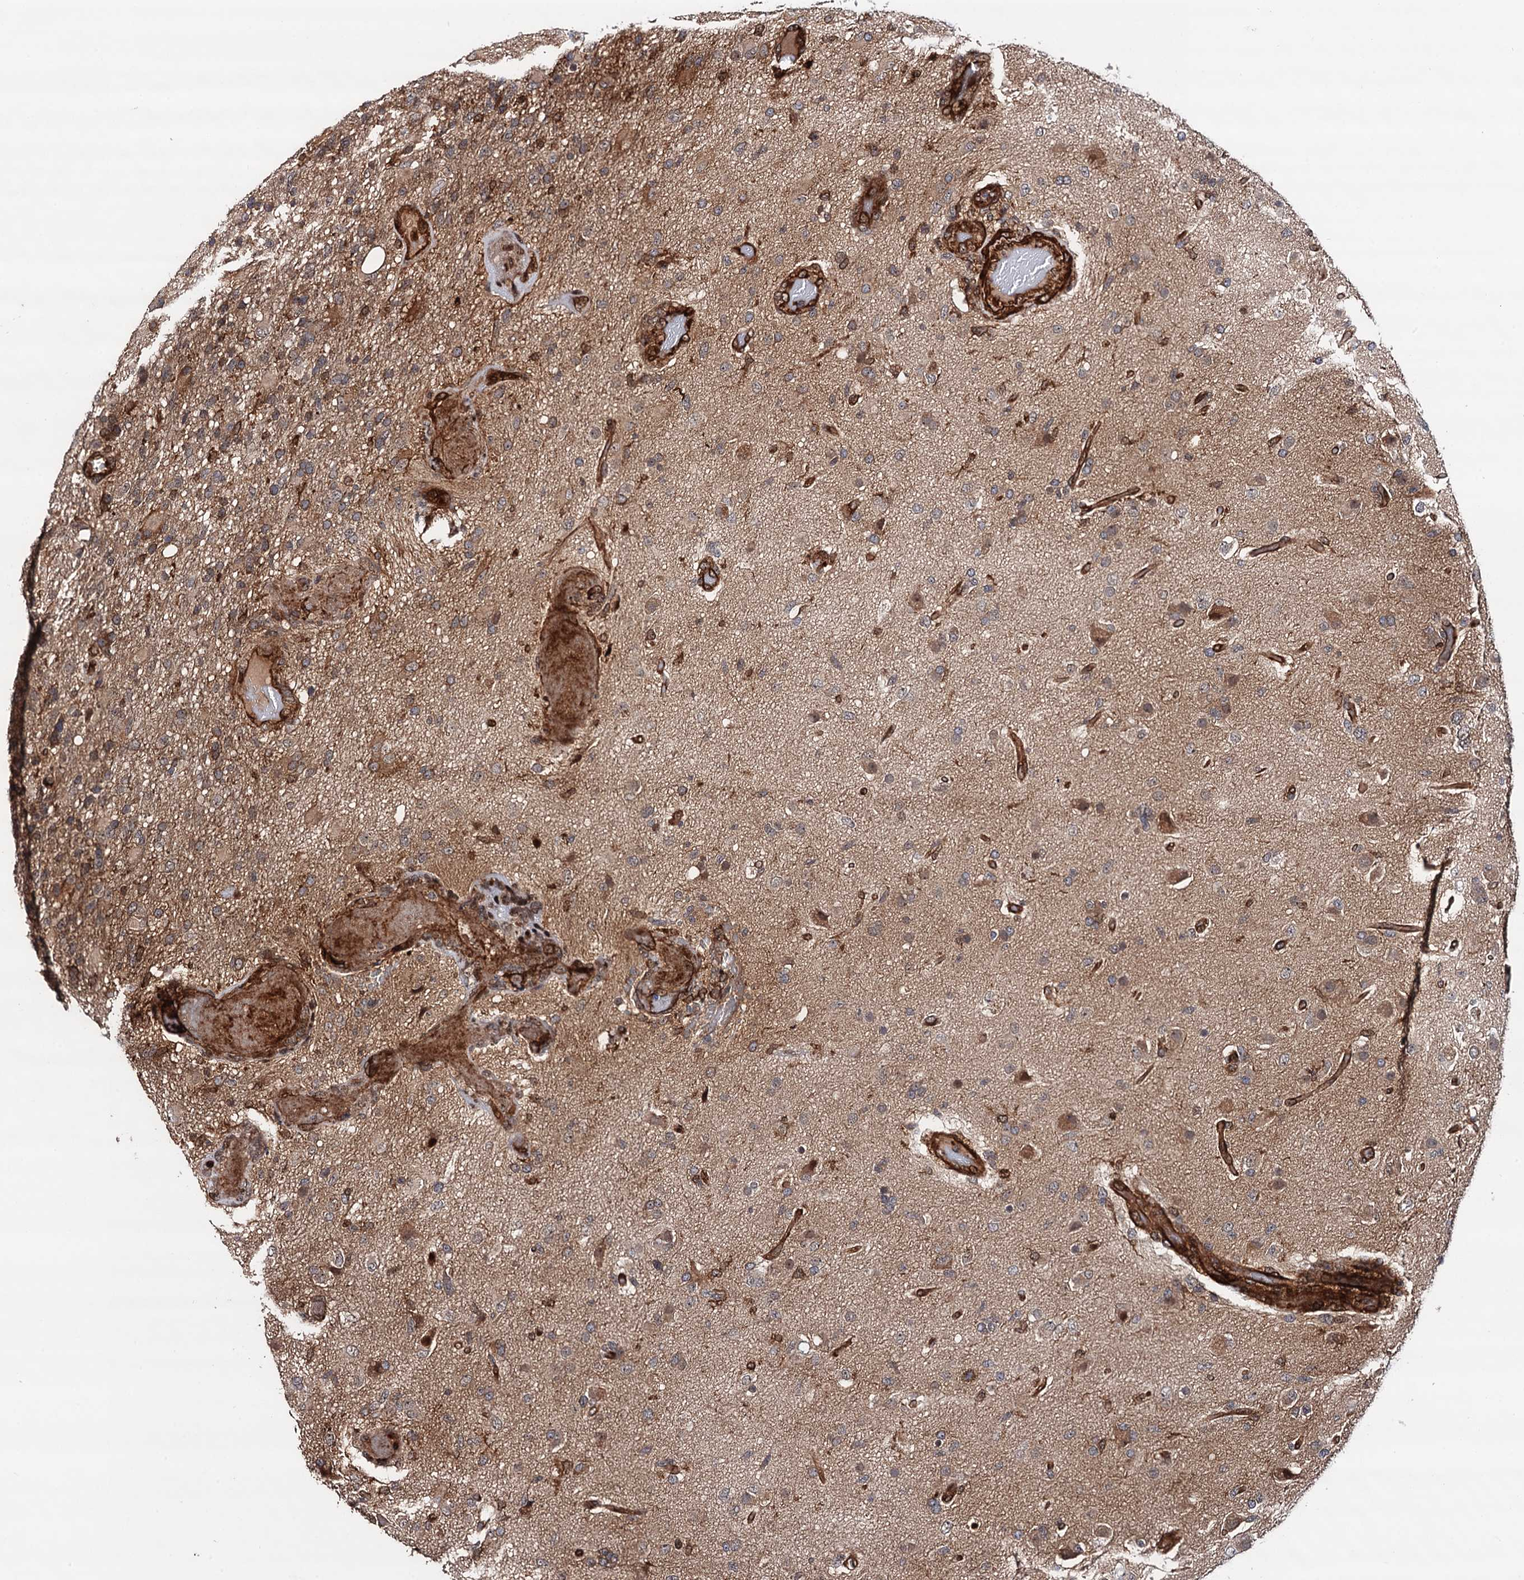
{"staining": {"intensity": "weak", "quantity": "25%-75%", "location": "cytoplasmic/membranous"}, "tissue": "glioma", "cell_type": "Tumor cells", "image_type": "cancer", "snomed": [{"axis": "morphology", "description": "Glioma, malignant, High grade"}, {"axis": "topography", "description": "Brain"}], "caption": "Immunohistochemistry histopathology image of glioma stained for a protein (brown), which exhibits low levels of weak cytoplasmic/membranous positivity in approximately 25%-75% of tumor cells.", "gene": "BORA", "patient": {"sex": "female", "age": 74}}